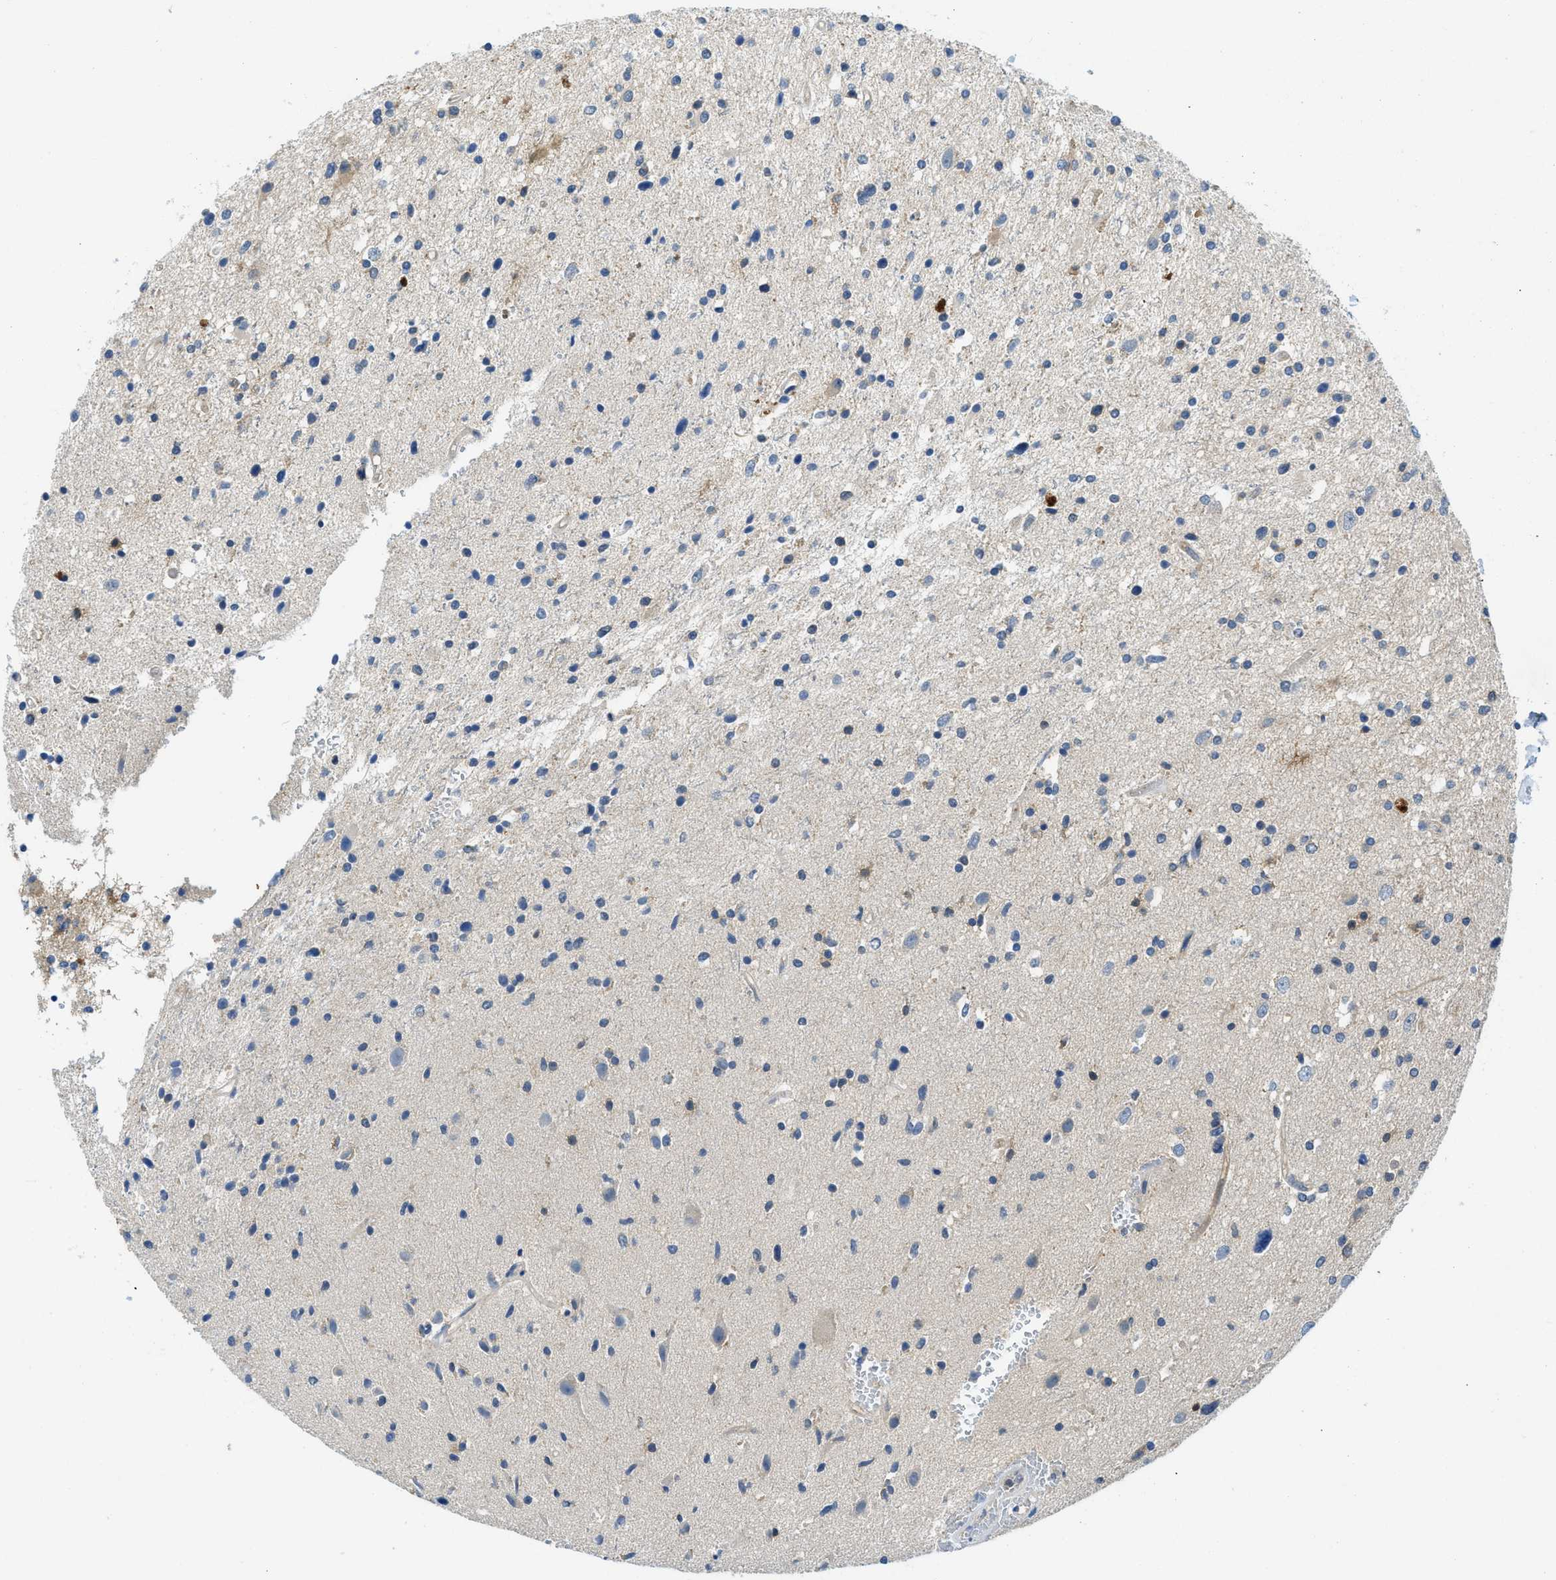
{"staining": {"intensity": "moderate", "quantity": "25%-75%", "location": "cytoplasmic/membranous"}, "tissue": "glioma", "cell_type": "Tumor cells", "image_type": "cancer", "snomed": [{"axis": "morphology", "description": "Glioma, malignant, High grade"}, {"axis": "topography", "description": "Brain"}], "caption": "Immunohistochemistry (IHC) (DAB) staining of human glioma shows moderate cytoplasmic/membranous protein positivity in approximately 25%-75% of tumor cells. (DAB IHC, brown staining for protein, blue staining for nuclei).", "gene": "RIPK2", "patient": {"sex": "male", "age": 33}}